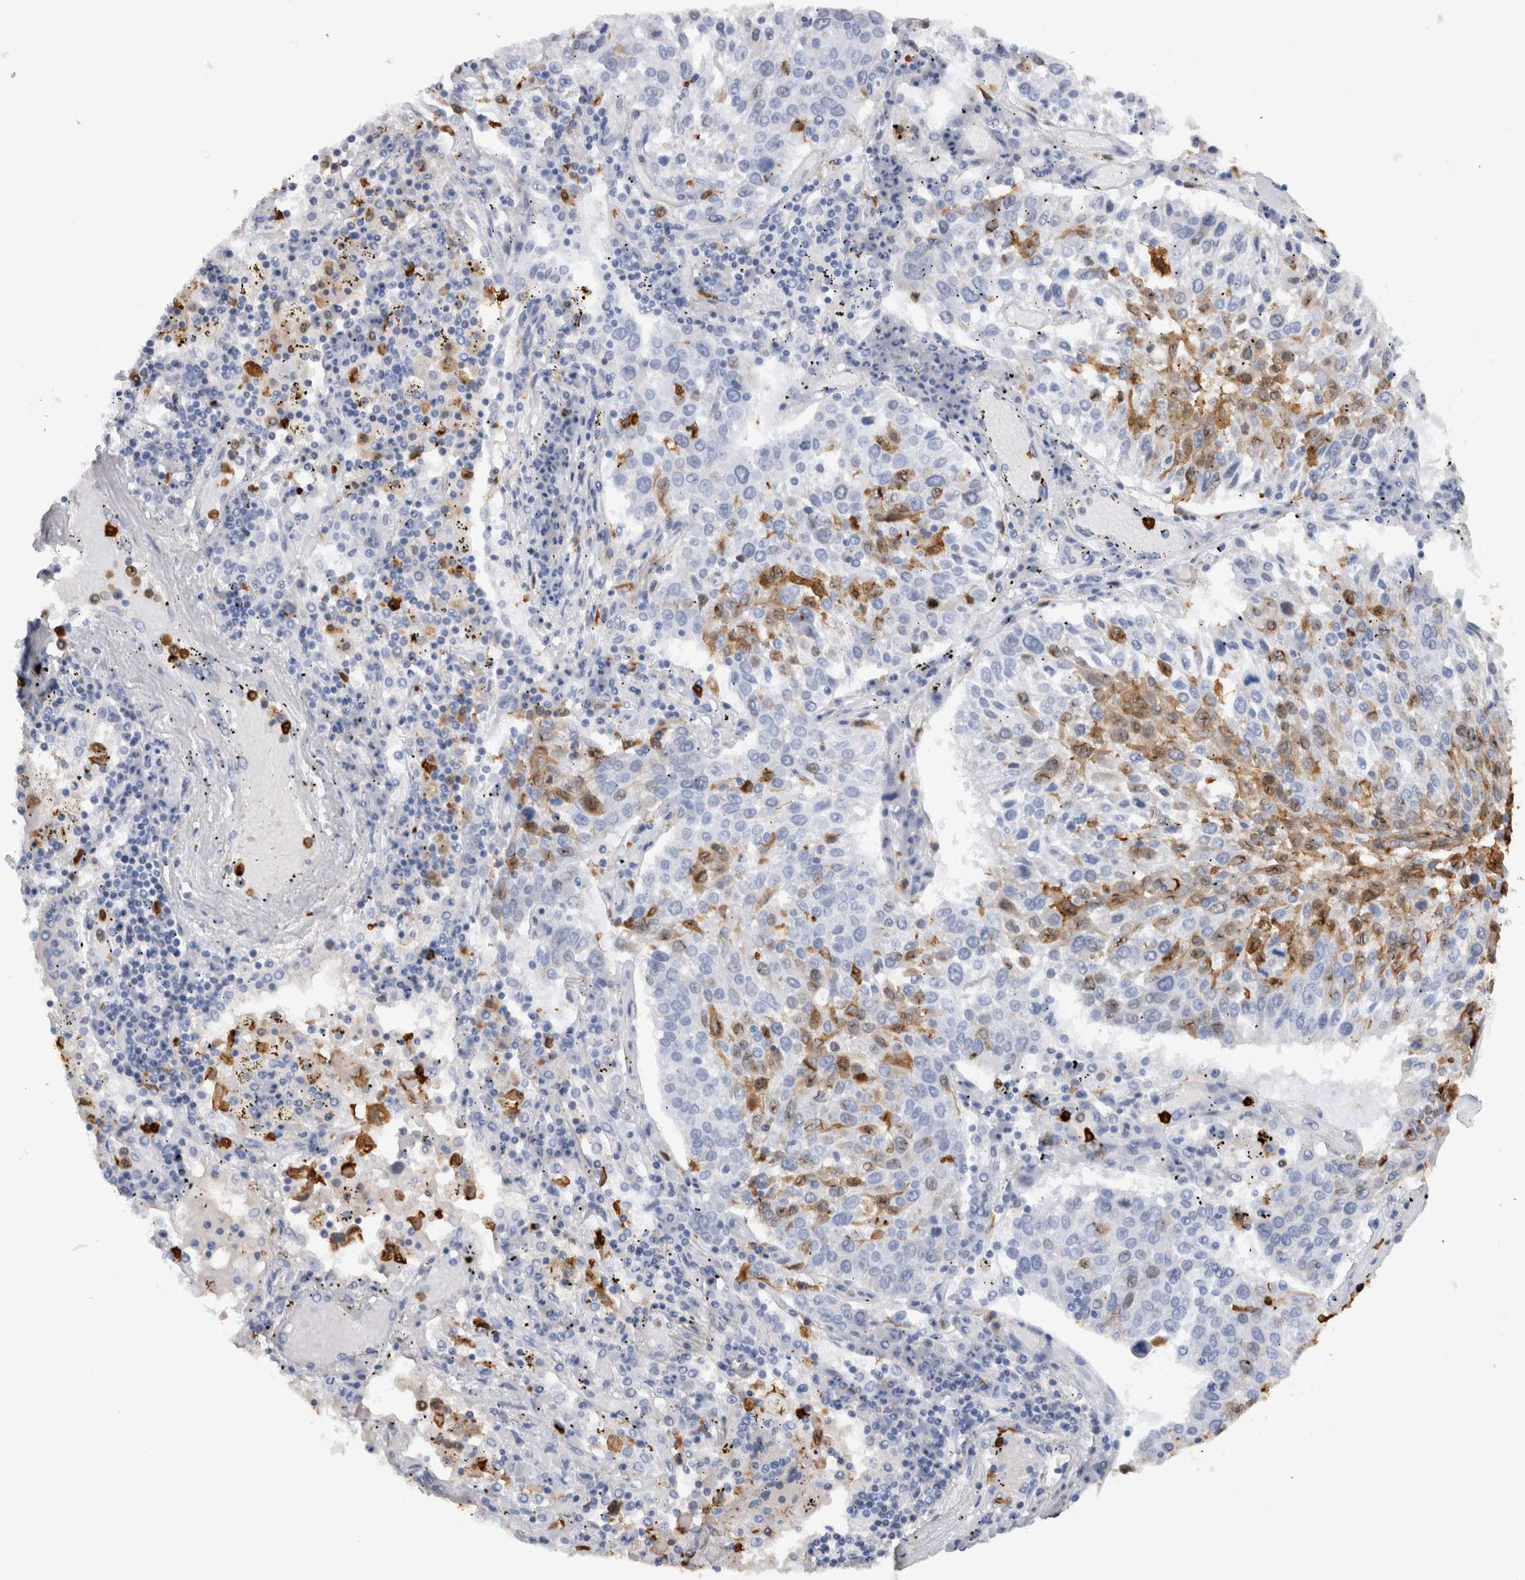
{"staining": {"intensity": "moderate", "quantity": "<25%", "location": "cytoplasmic/membranous,nuclear"}, "tissue": "lung cancer", "cell_type": "Tumor cells", "image_type": "cancer", "snomed": [{"axis": "morphology", "description": "Squamous cell carcinoma, NOS"}, {"axis": "topography", "description": "Lung"}], "caption": "Protein expression analysis of lung cancer (squamous cell carcinoma) shows moderate cytoplasmic/membranous and nuclear staining in approximately <25% of tumor cells.", "gene": "S100A8", "patient": {"sex": "male", "age": 65}}